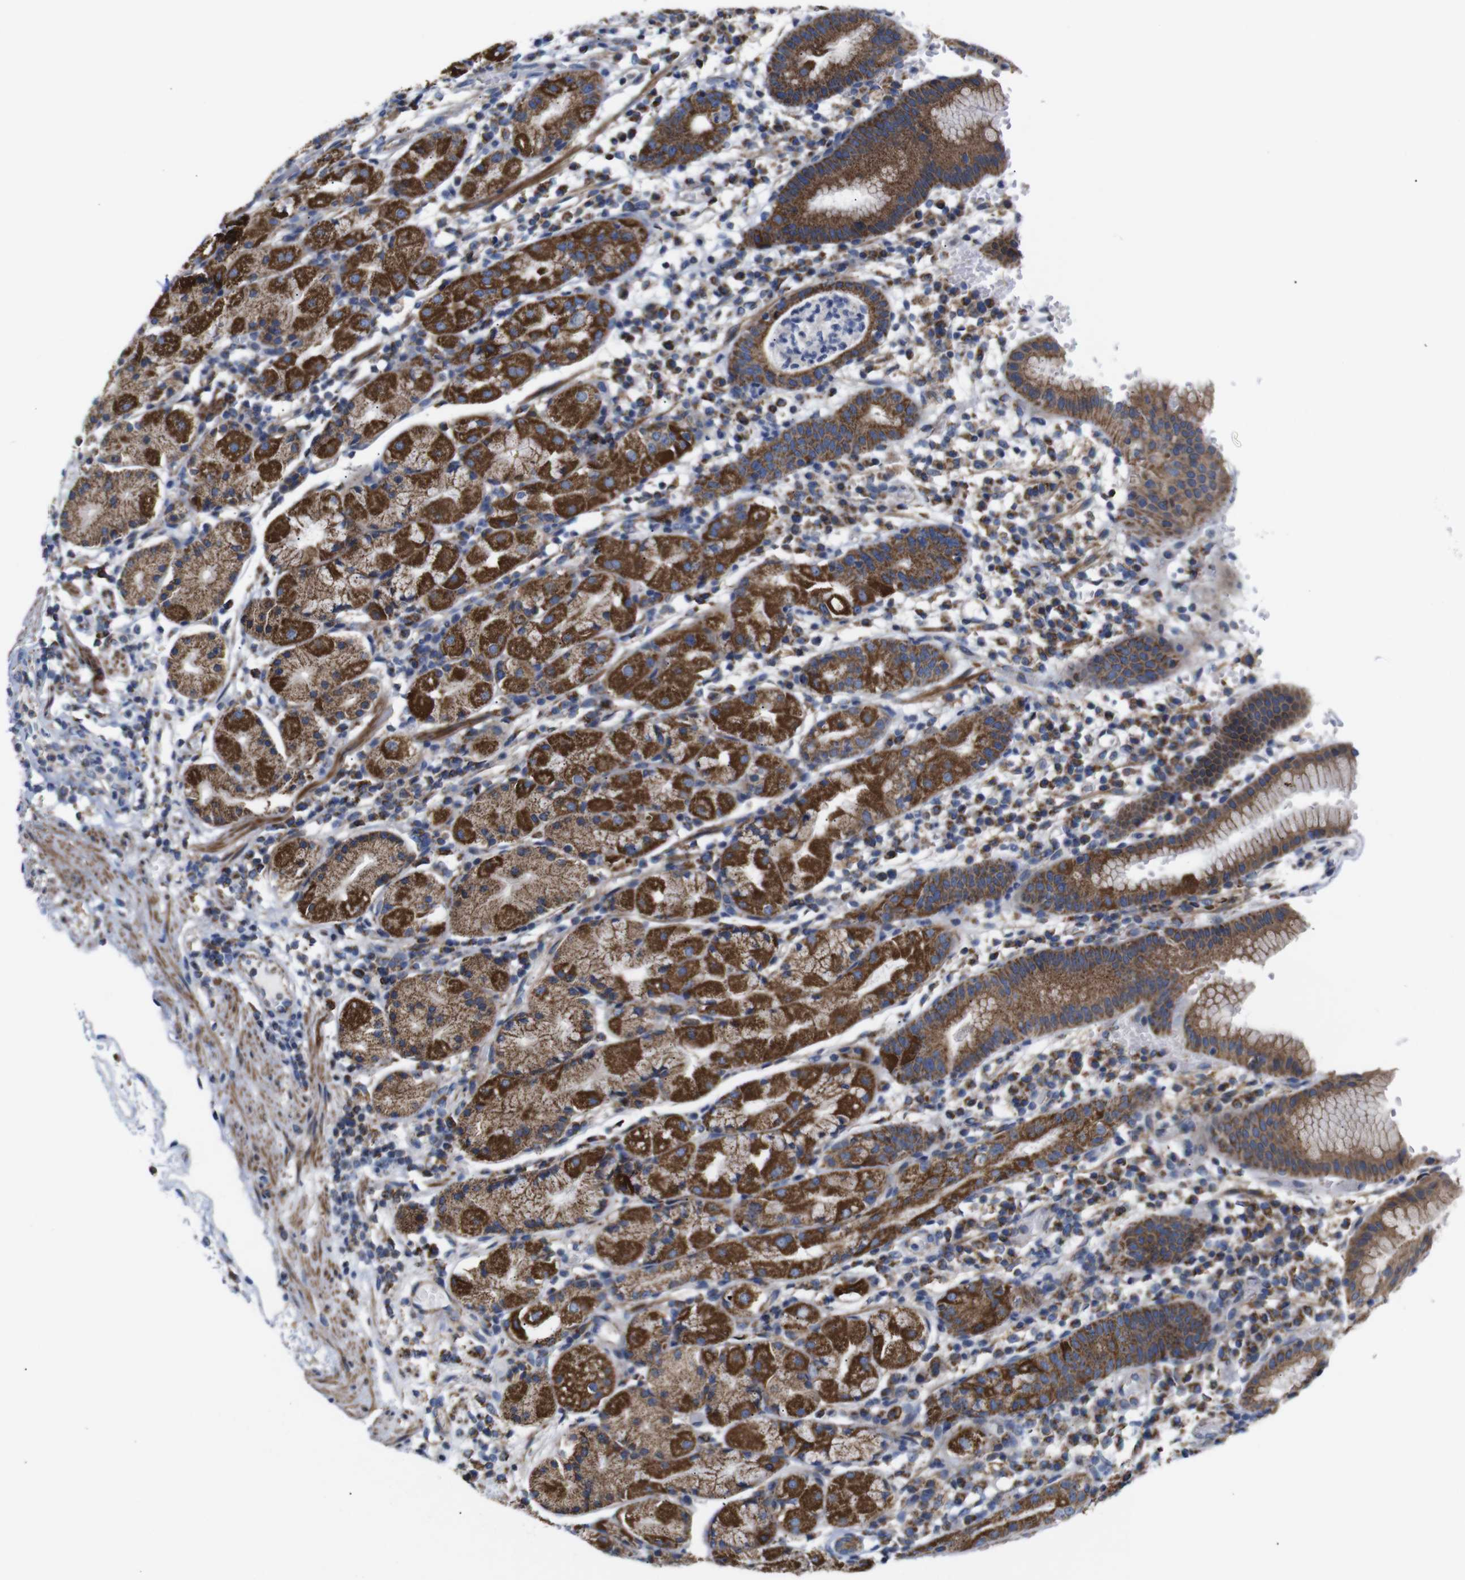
{"staining": {"intensity": "strong", "quantity": ">75%", "location": "cytoplasmic/membranous"}, "tissue": "stomach", "cell_type": "Glandular cells", "image_type": "normal", "snomed": [{"axis": "morphology", "description": "Normal tissue, NOS"}, {"axis": "topography", "description": "Stomach"}, {"axis": "topography", "description": "Stomach, lower"}], "caption": "High-power microscopy captured an immunohistochemistry photomicrograph of benign stomach, revealing strong cytoplasmic/membranous positivity in approximately >75% of glandular cells.", "gene": "FAM171B", "patient": {"sex": "female", "age": 75}}